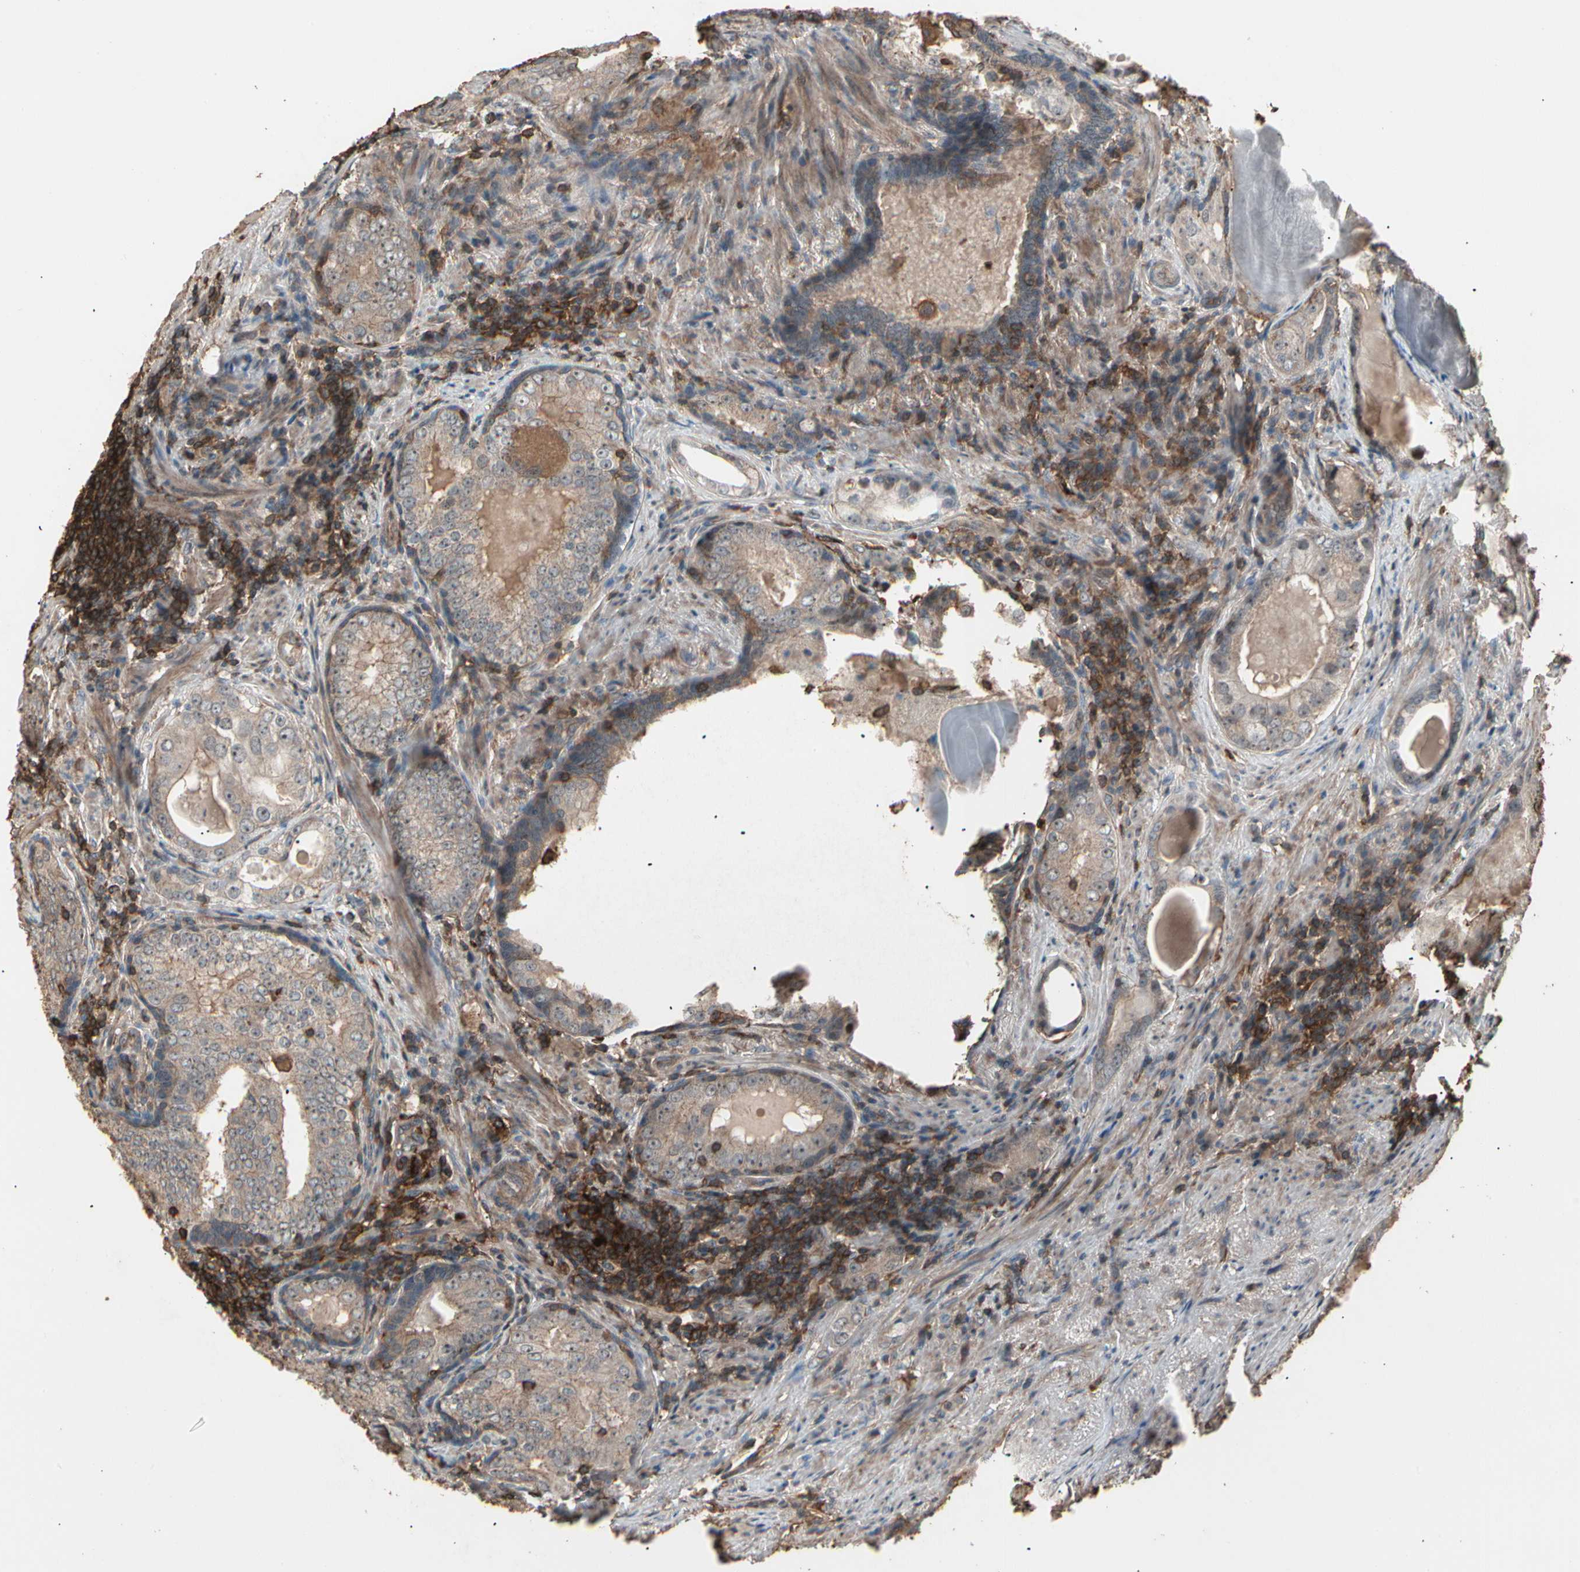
{"staining": {"intensity": "weak", "quantity": "25%-75%", "location": "cytoplasmic/membranous"}, "tissue": "prostate cancer", "cell_type": "Tumor cells", "image_type": "cancer", "snomed": [{"axis": "morphology", "description": "Adenocarcinoma, High grade"}, {"axis": "topography", "description": "Prostate"}], "caption": "DAB immunohistochemical staining of prostate cancer exhibits weak cytoplasmic/membranous protein staining in approximately 25%-75% of tumor cells.", "gene": "MAPK13", "patient": {"sex": "male", "age": 66}}